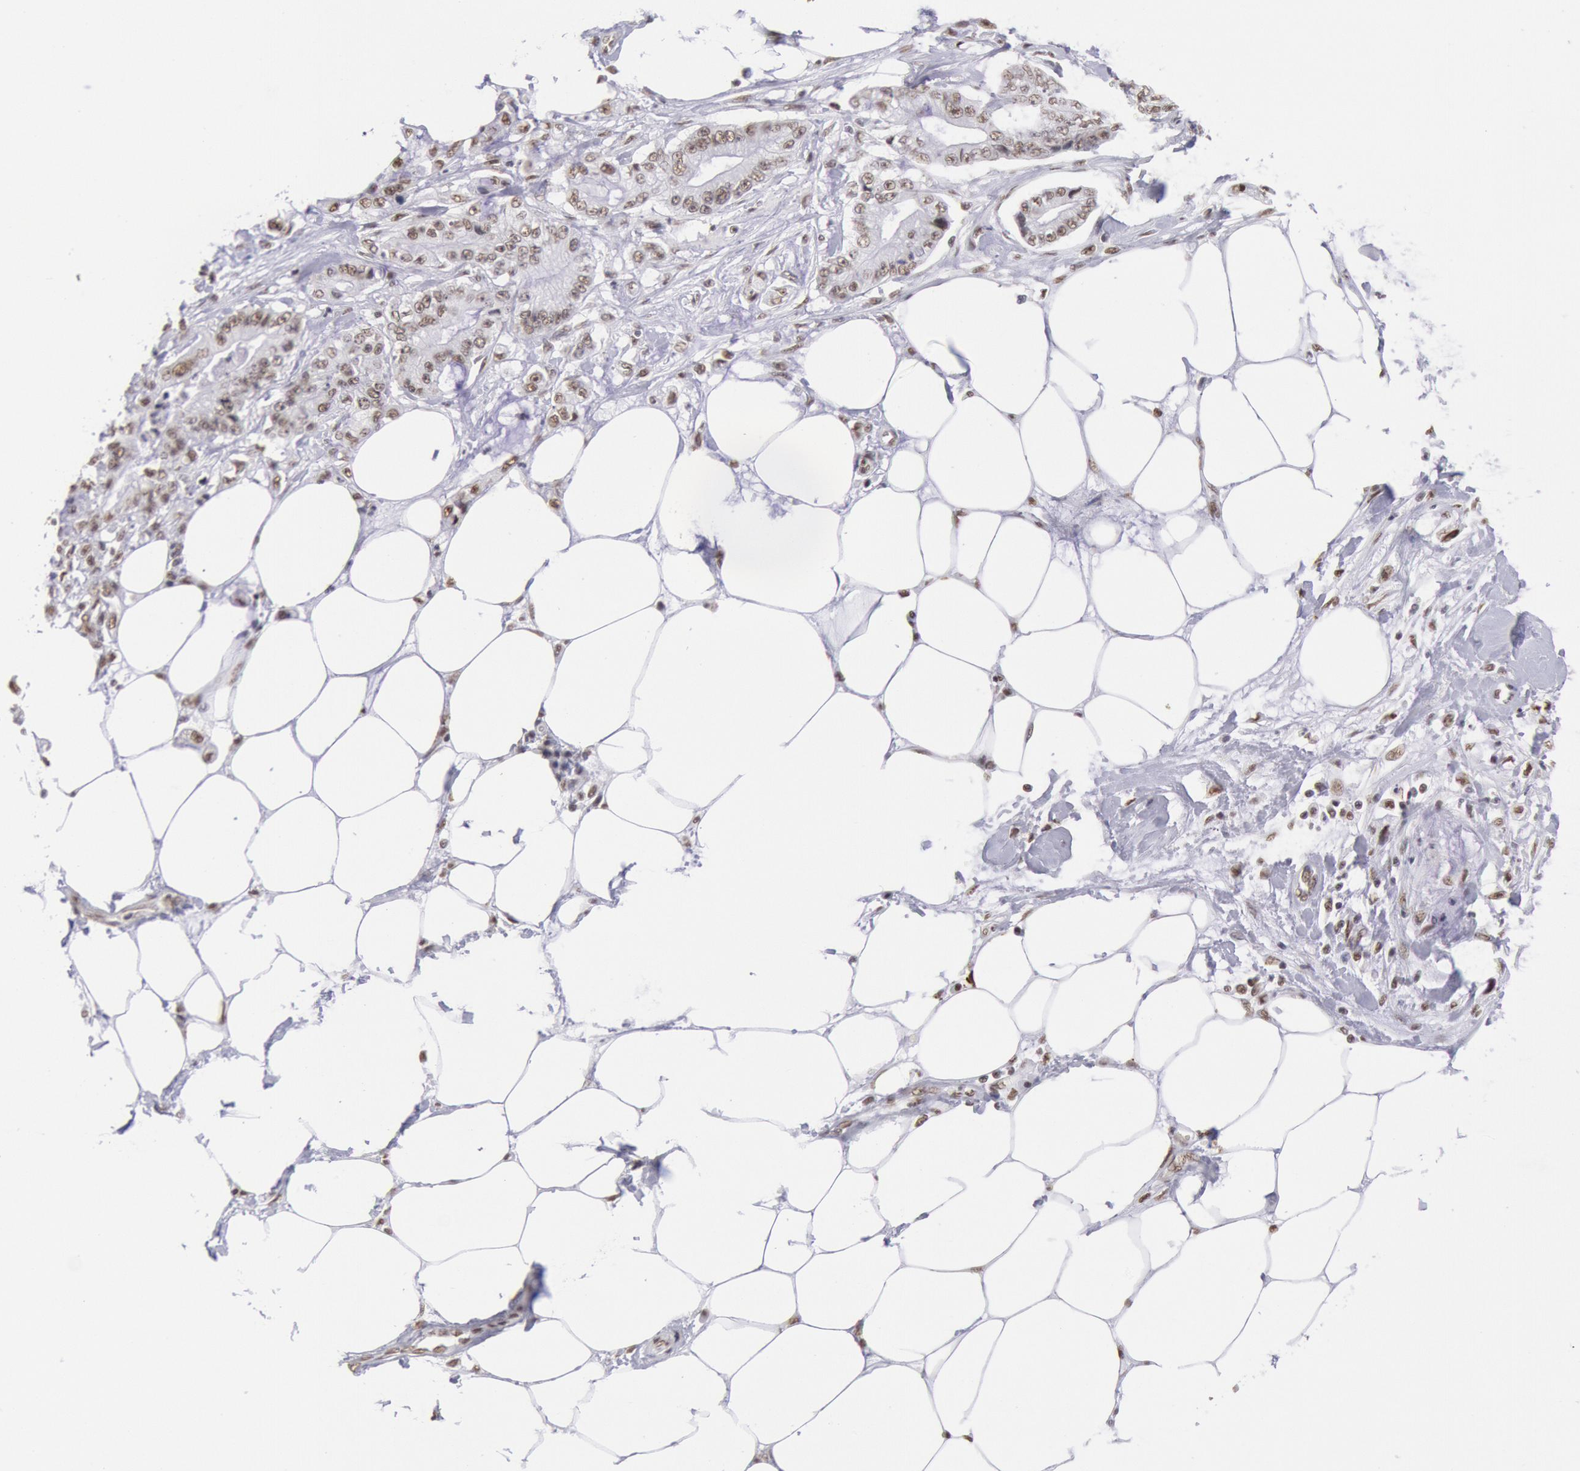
{"staining": {"intensity": "moderate", "quantity": ">75%", "location": "nuclear"}, "tissue": "pancreatic cancer", "cell_type": "Tumor cells", "image_type": "cancer", "snomed": [{"axis": "morphology", "description": "Adenocarcinoma, NOS"}, {"axis": "topography", "description": "Pancreas"}, {"axis": "topography", "description": "Stomach, upper"}], "caption": "Immunohistochemical staining of human pancreatic cancer (adenocarcinoma) exhibits medium levels of moderate nuclear expression in about >75% of tumor cells. (brown staining indicates protein expression, while blue staining denotes nuclei).", "gene": "SNRPD3", "patient": {"sex": "male", "age": 77}}